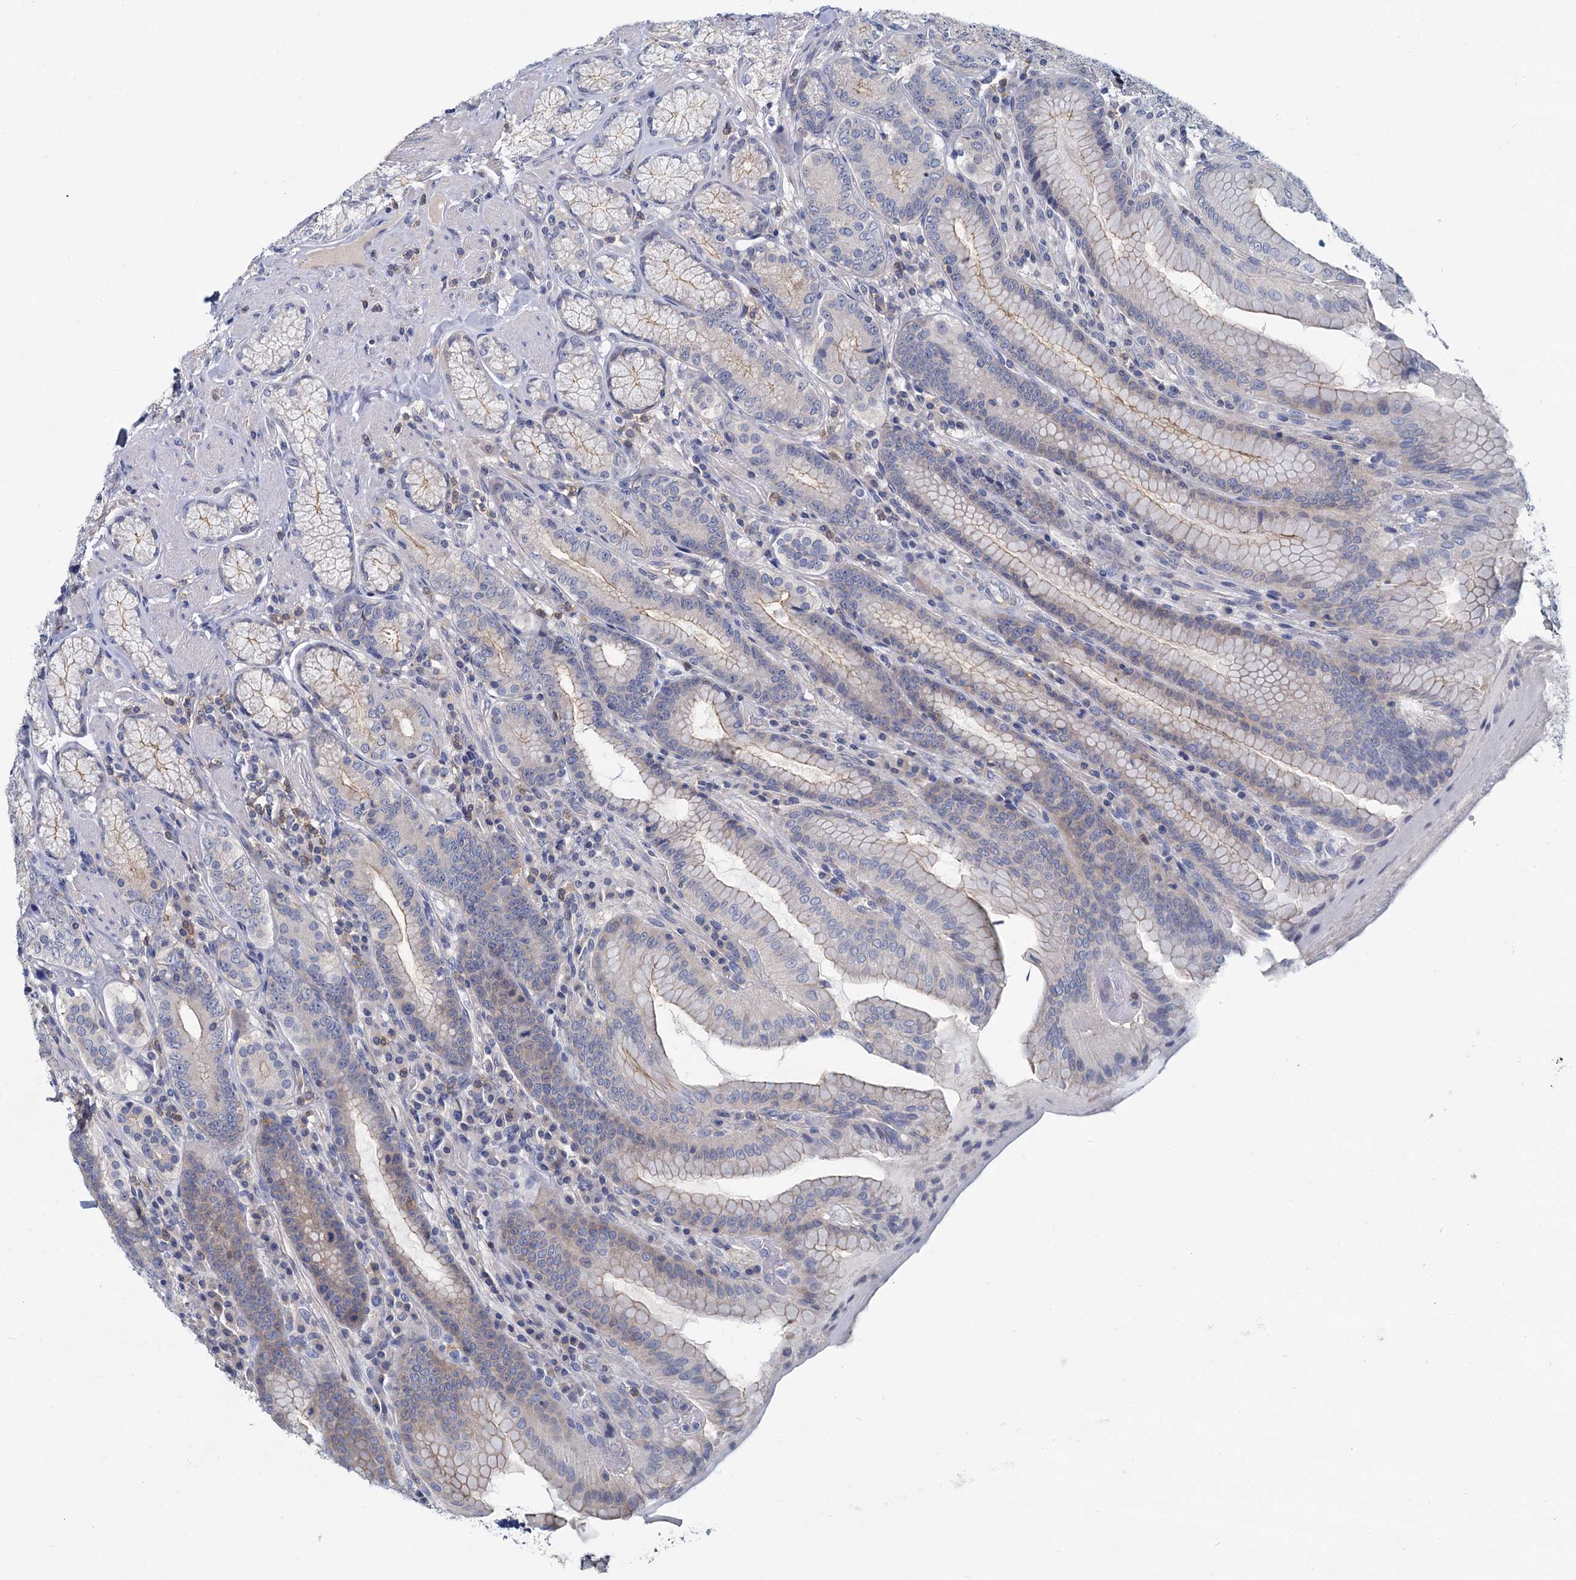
{"staining": {"intensity": "weak", "quantity": "25%-75%", "location": "cytoplasmic/membranous"}, "tissue": "stomach", "cell_type": "Glandular cells", "image_type": "normal", "snomed": [{"axis": "morphology", "description": "Normal tissue, NOS"}, {"axis": "topography", "description": "Stomach, upper"}, {"axis": "topography", "description": "Stomach, lower"}], "caption": "Immunohistochemistry (IHC) of normal human stomach reveals low levels of weak cytoplasmic/membranous expression in about 25%-75% of glandular cells. (IHC, brightfield microscopy, high magnification).", "gene": "ACSM3", "patient": {"sex": "female", "age": 76}}